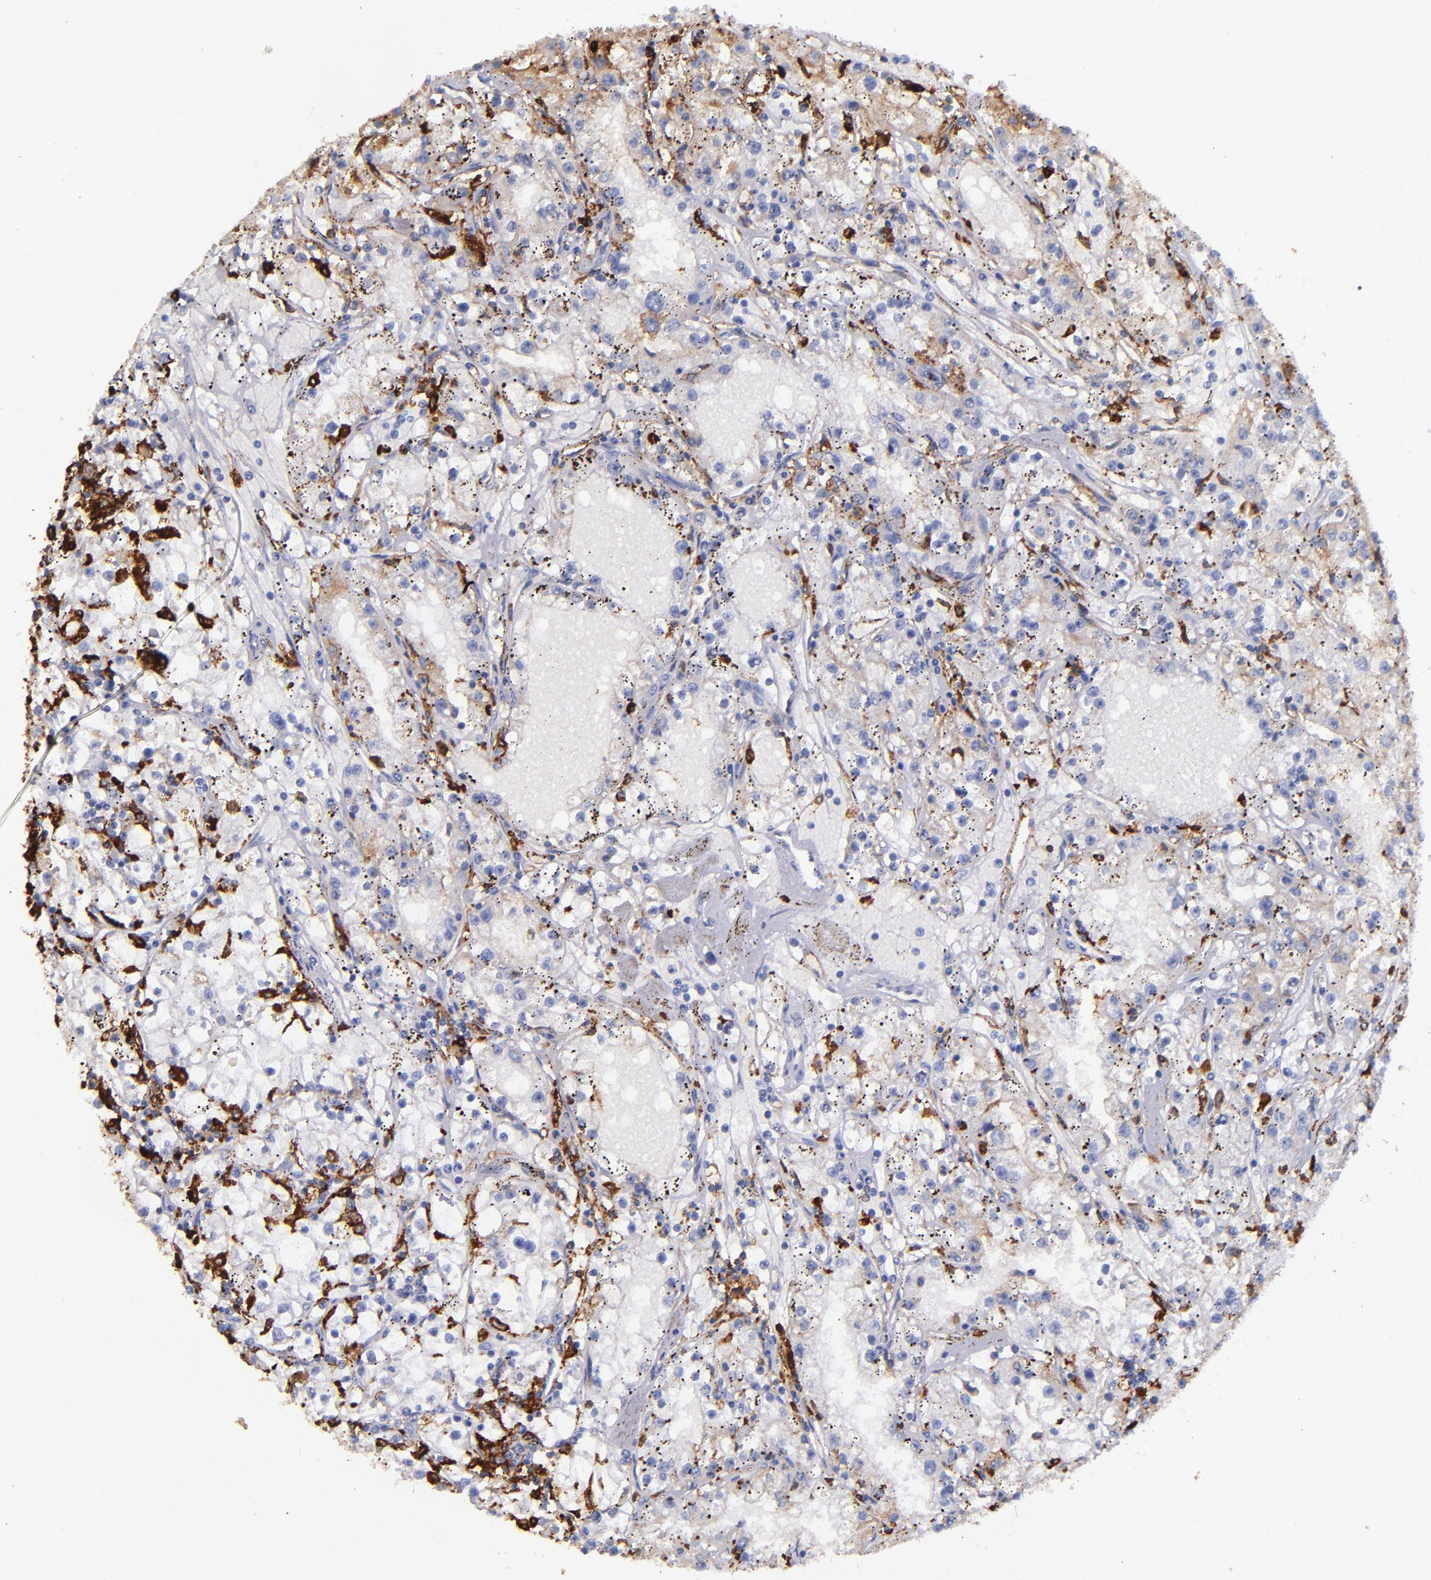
{"staining": {"intensity": "weak", "quantity": "<25%", "location": "cytoplasmic/membranous"}, "tissue": "renal cancer", "cell_type": "Tumor cells", "image_type": "cancer", "snomed": [{"axis": "morphology", "description": "Adenocarcinoma, NOS"}, {"axis": "topography", "description": "Kidney"}], "caption": "High magnification brightfield microscopy of renal adenocarcinoma stained with DAB (brown) and counterstained with hematoxylin (blue): tumor cells show no significant positivity. (DAB immunohistochemistry (IHC) visualized using brightfield microscopy, high magnification).", "gene": "HLA-DRA", "patient": {"sex": "male", "age": 56}}